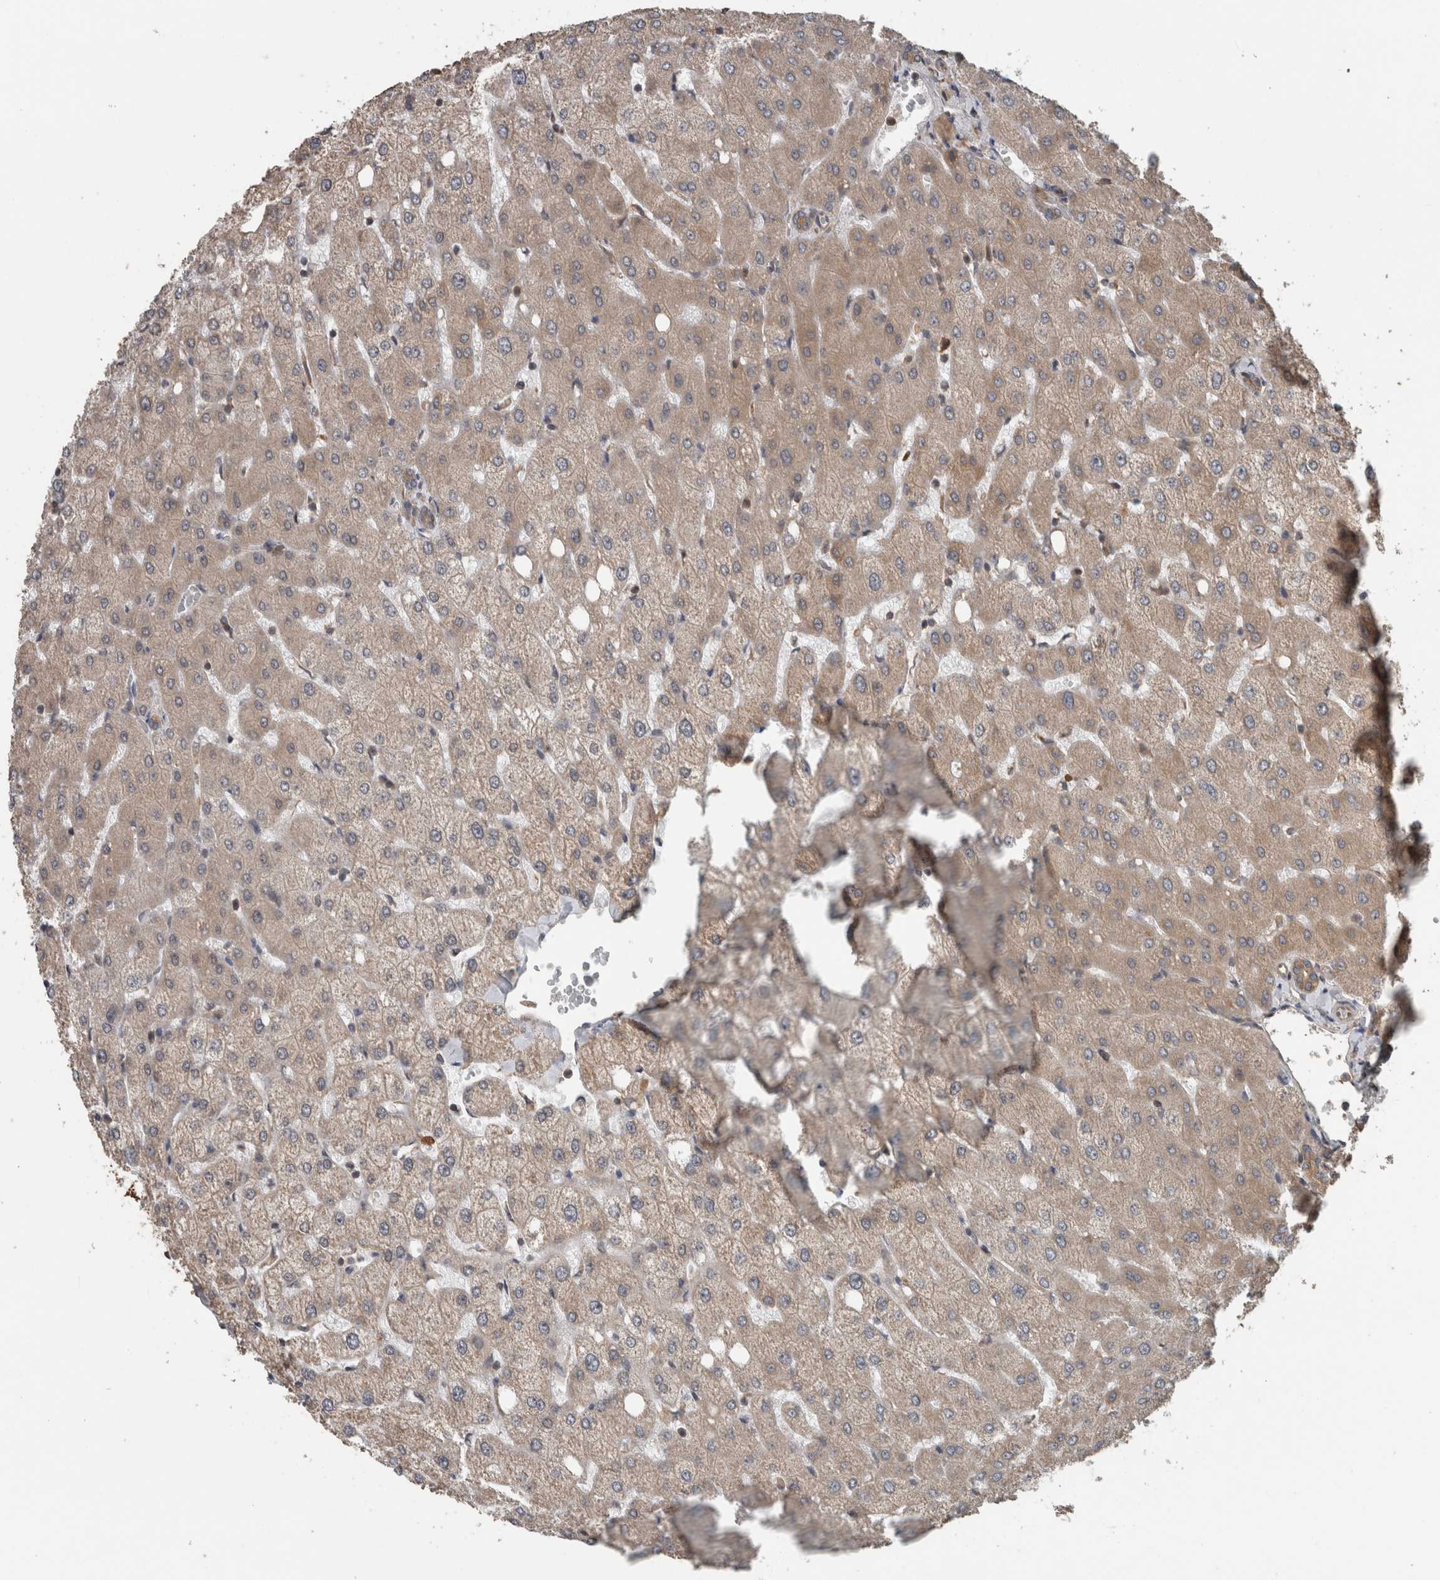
{"staining": {"intensity": "moderate", "quantity": ">75%", "location": "cytoplasmic/membranous"}, "tissue": "liver", "cell_type": "Cholangiocytes", "image_type": "normal", "snomed": [{"axis": "morphology", "description": "Normal tissue, NOS"}, {"axis": "topography", "description": "Liver"}], "caption": "The photomicrograph exhibits a brown stain indicating the presence of a protein in the cytoplasmic/membranous of cholangiocytes in liver.", "gene": "RIOK3", "patient": {"sex": "female", "age": 54}}